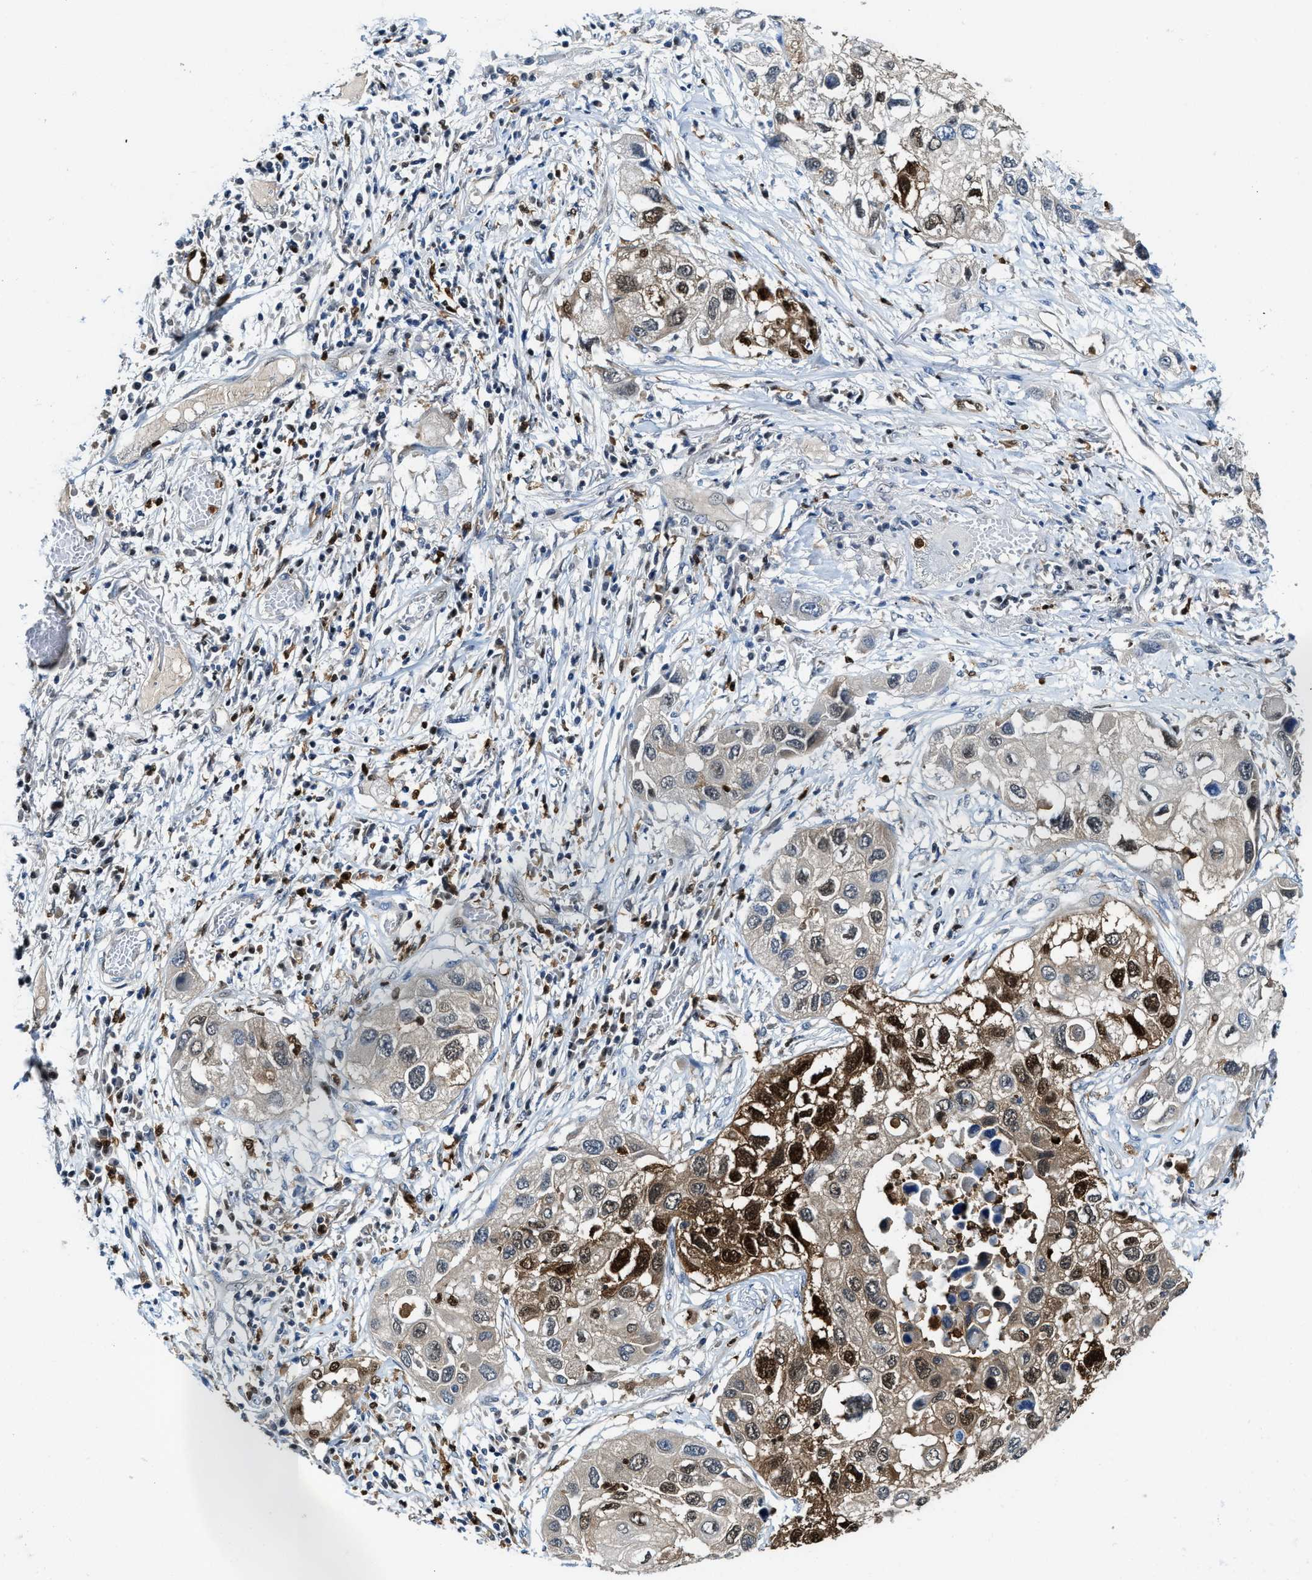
{"staining": {"intensity": "strong", "quantity": "25%-75%", "location": "cytoplasmic/membranous,nuclear"}, "tissue": "lung cancer", "cell_type": "Tumor cells", "image_type": "cancer", "snomed": [{"axis": "morphology", "description": "Squamous cell carcinoma, NOS"}, {"axis": "topography", "description": "Lung"}], "caption": "An image showing strong cytoplasmic/membranous and nuclear expression in approximately 25%-75% of tumor cells in lung squamous cell carcinoma, as visualized by brown immunohistochemical staining.", "gene": "LTA4H", "patient": {"sex": "male", "age": 71}}